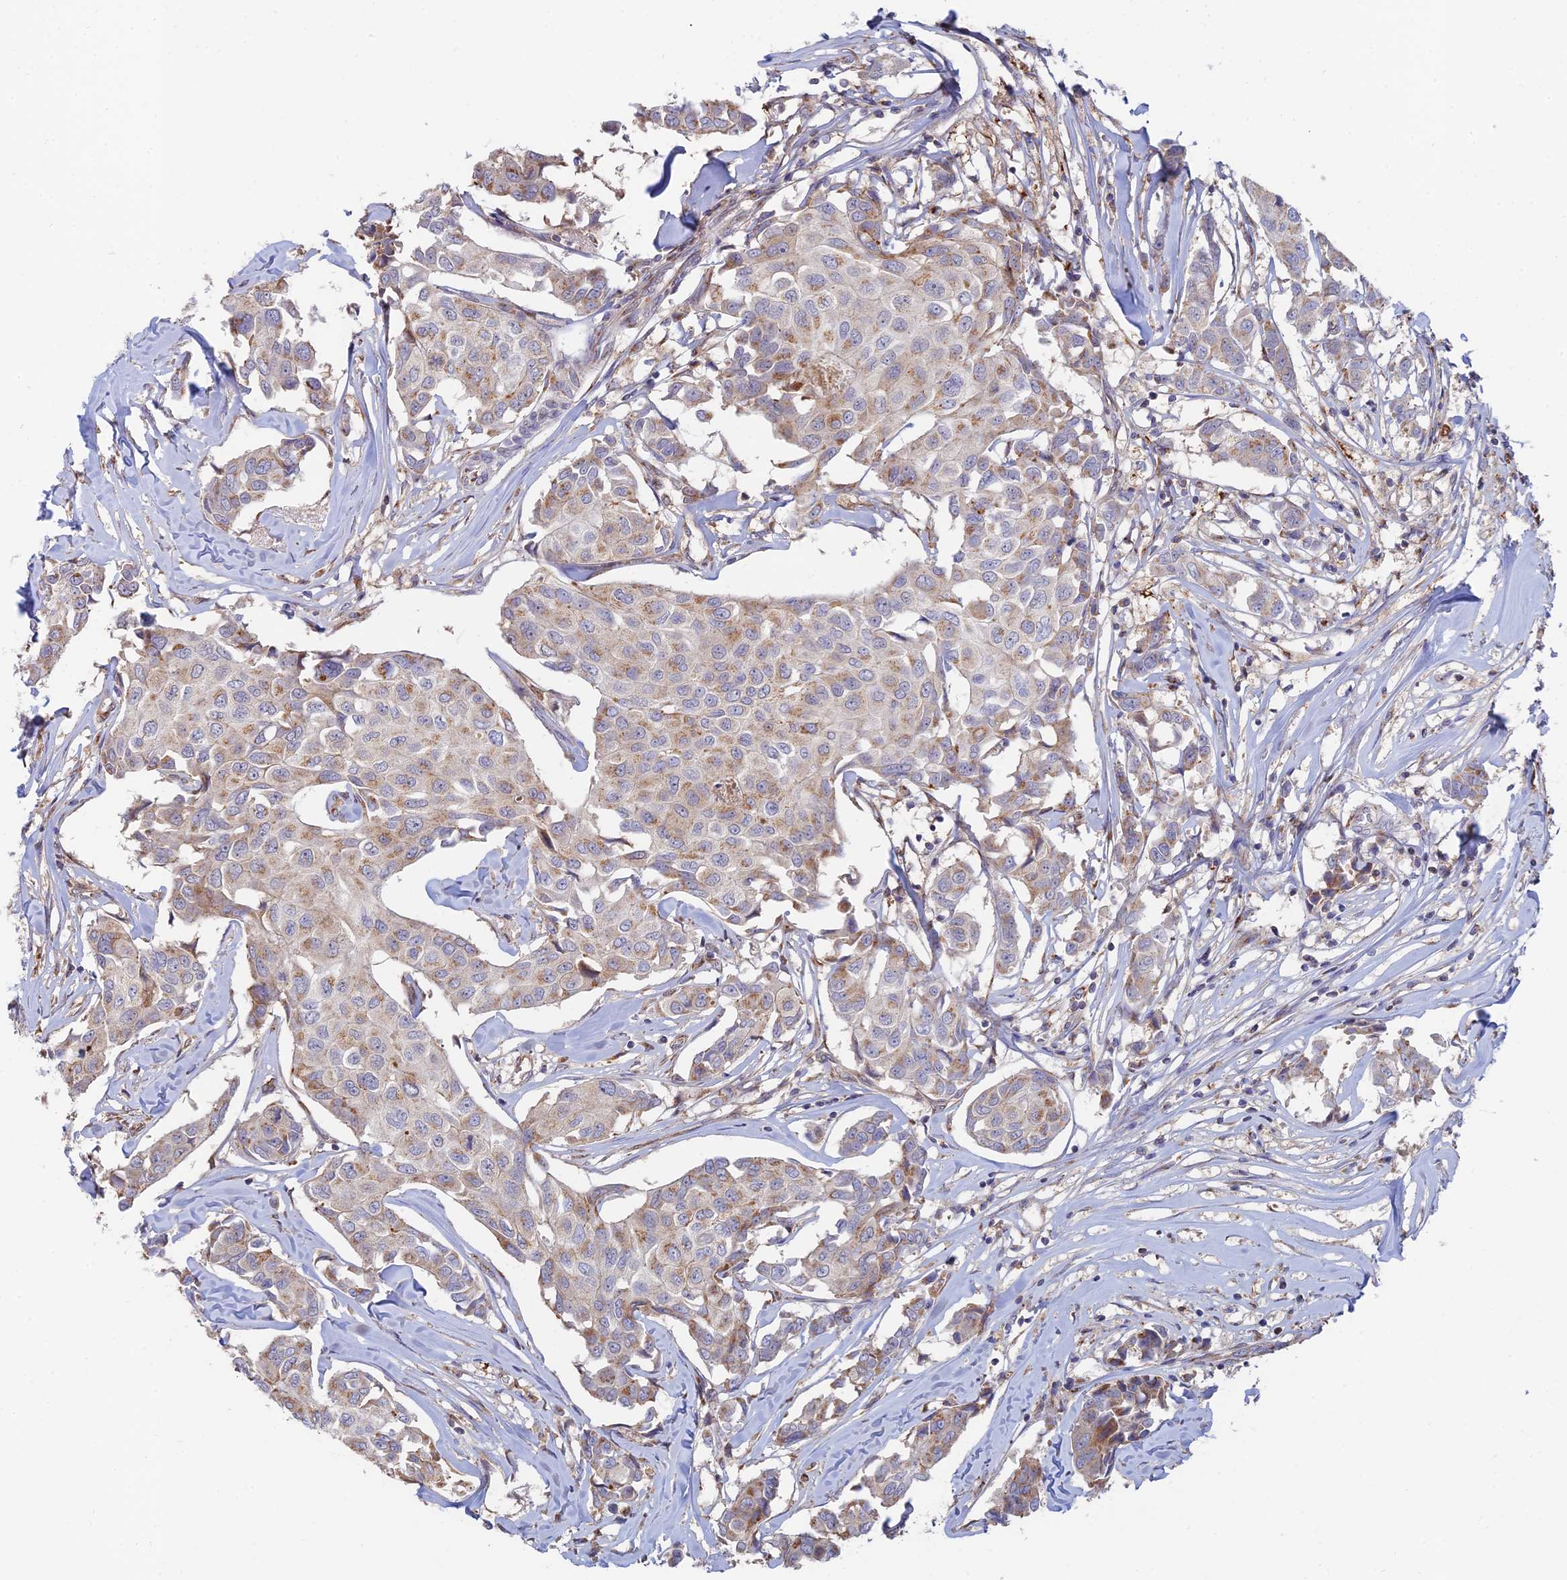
{"staining": {"intensity": "weak", "quantity": "25%-75%", "location": "cytoplasmic/membranous"}, "tissue": "breast cancer", "cell_type": "Tumor cells", "image_type": "cancer", "snomed": [{"axis": "morphology", "description": "Duct carcinoma"}, {"axis": "topography", "description": "Breast"}], "caption": "Immunohistochemical staining of human breast infiltrating ductal carcinoma demonstrates low levels of weak cytoplasmic/membranous protein positivity in approximately 25%-75% of tumor cells.", "gene": "HS2ST1", "patient": {"sex": "female", "age": 80}}